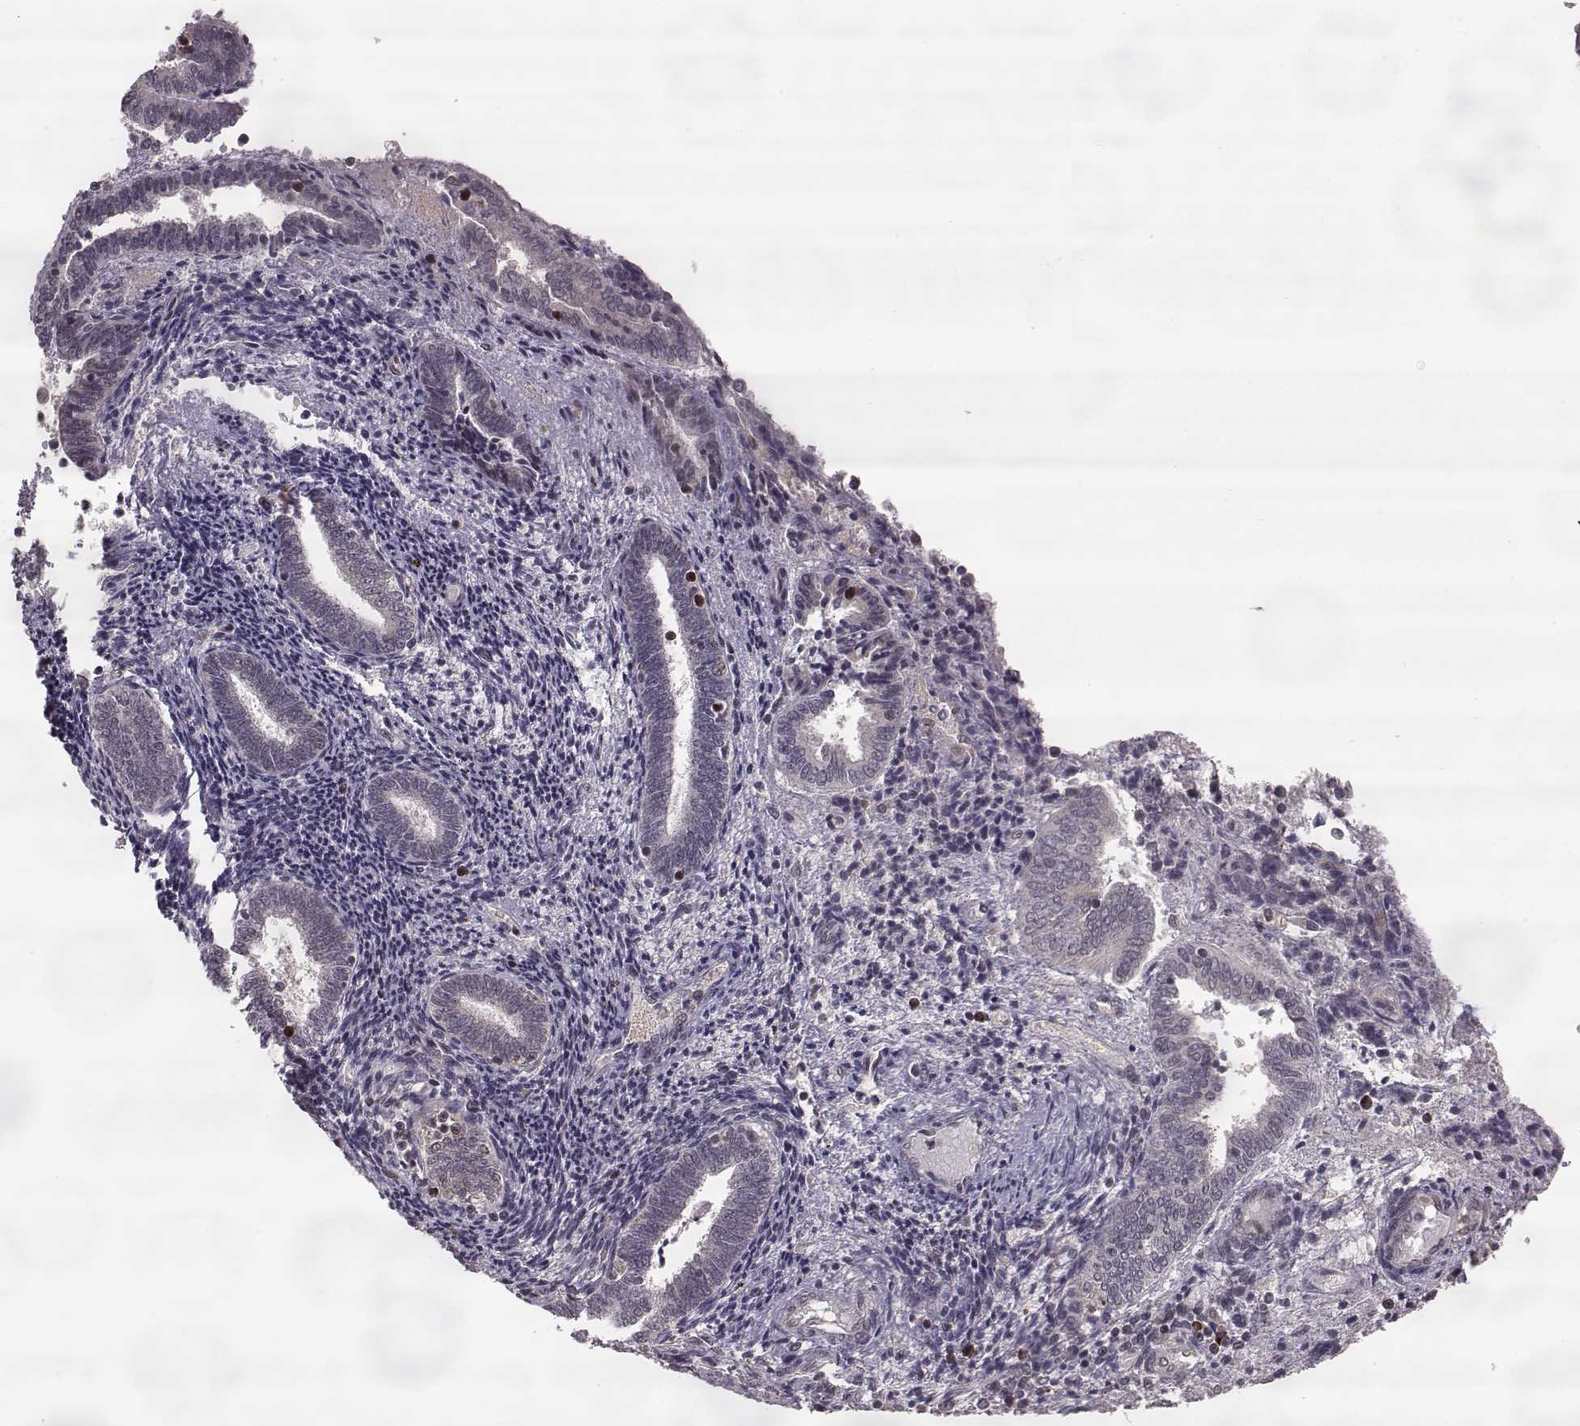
{"staining": {"intensity": "negative", "quantity": "none", "location": "none"}, "tissue": "endometrium", "cell_type": "Cells in endometrial stroma", "image_type": "normal", "snomed": [{"axis": "morphology", "description": "Normal tissue, NOS"}, {"axis": "topography", "description": "Endometrium"}], "caption": "Cells in endometrial stroma are negative for brown protein staining in benign endometrium. (Brightfield microscopy of DAB (3,3'-diaminobenzidine) immunohistochemistry (IHC) at high magnification).", "gene": "ELOVL5", "patient": {"sex": "female", "age": 42}}